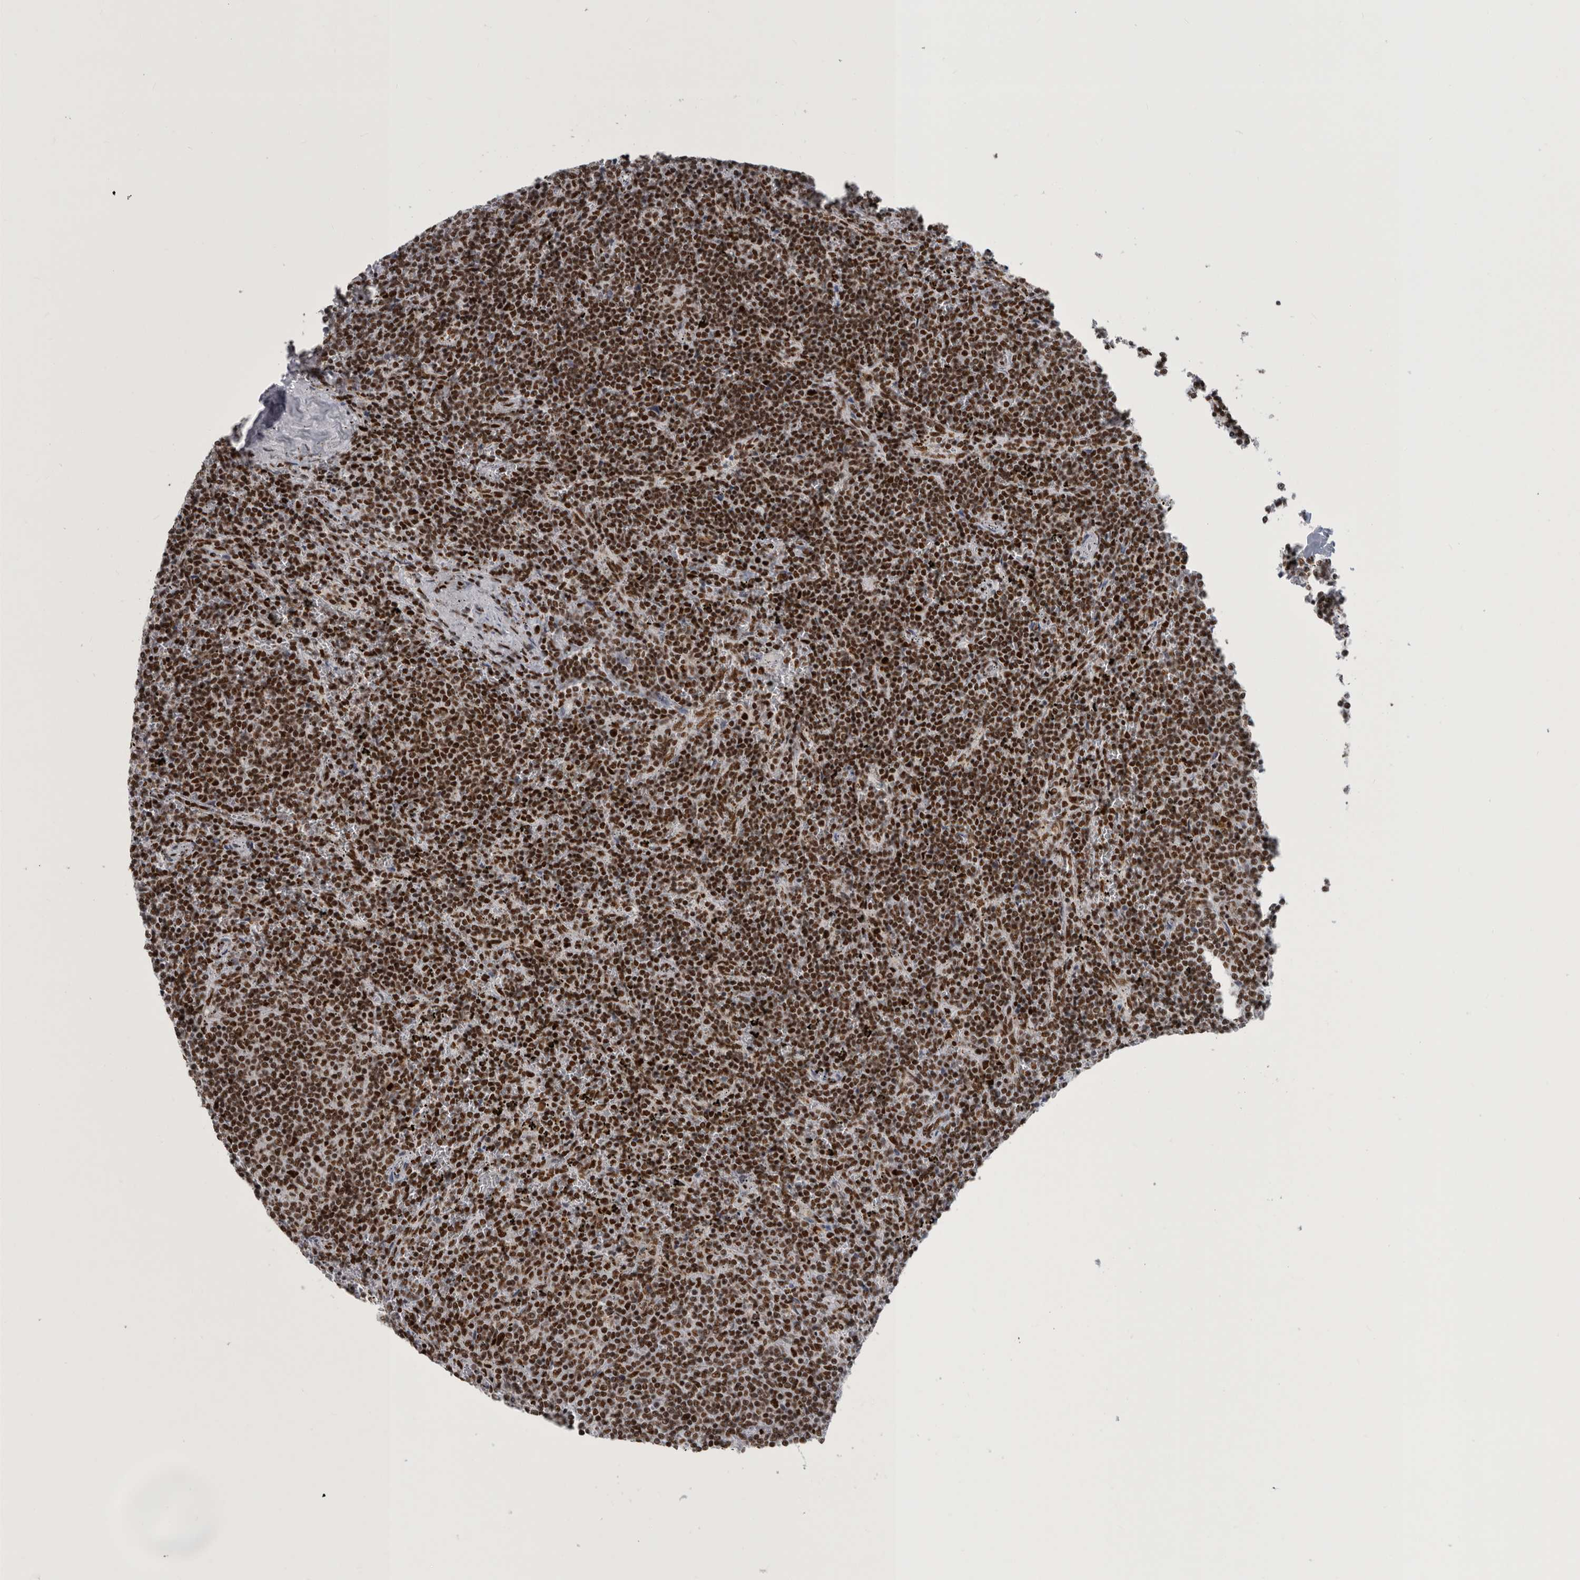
{"staining": {"intensity": "strong", "quantity": ">75%", "location": "nuclear"}, "tissue": "lymphoma", "cell_type": "Tumor cells", "image_type": "cancer", "snomed": [{"axis": "morphology", "description": "Malignant lymphoma, non-Hodgkin's type, Low grade"}, {"axis": "topography", "description": "Spleen"}], "caption": "Malignant lymphoma, non-Hodgkin's type (low-grade) stained with a brown dye shows strong nuclear positive positivity in about >75% of tumor cells.", "gene": "BCLAF1", "patient": {"sex": "female", "age": 50}}